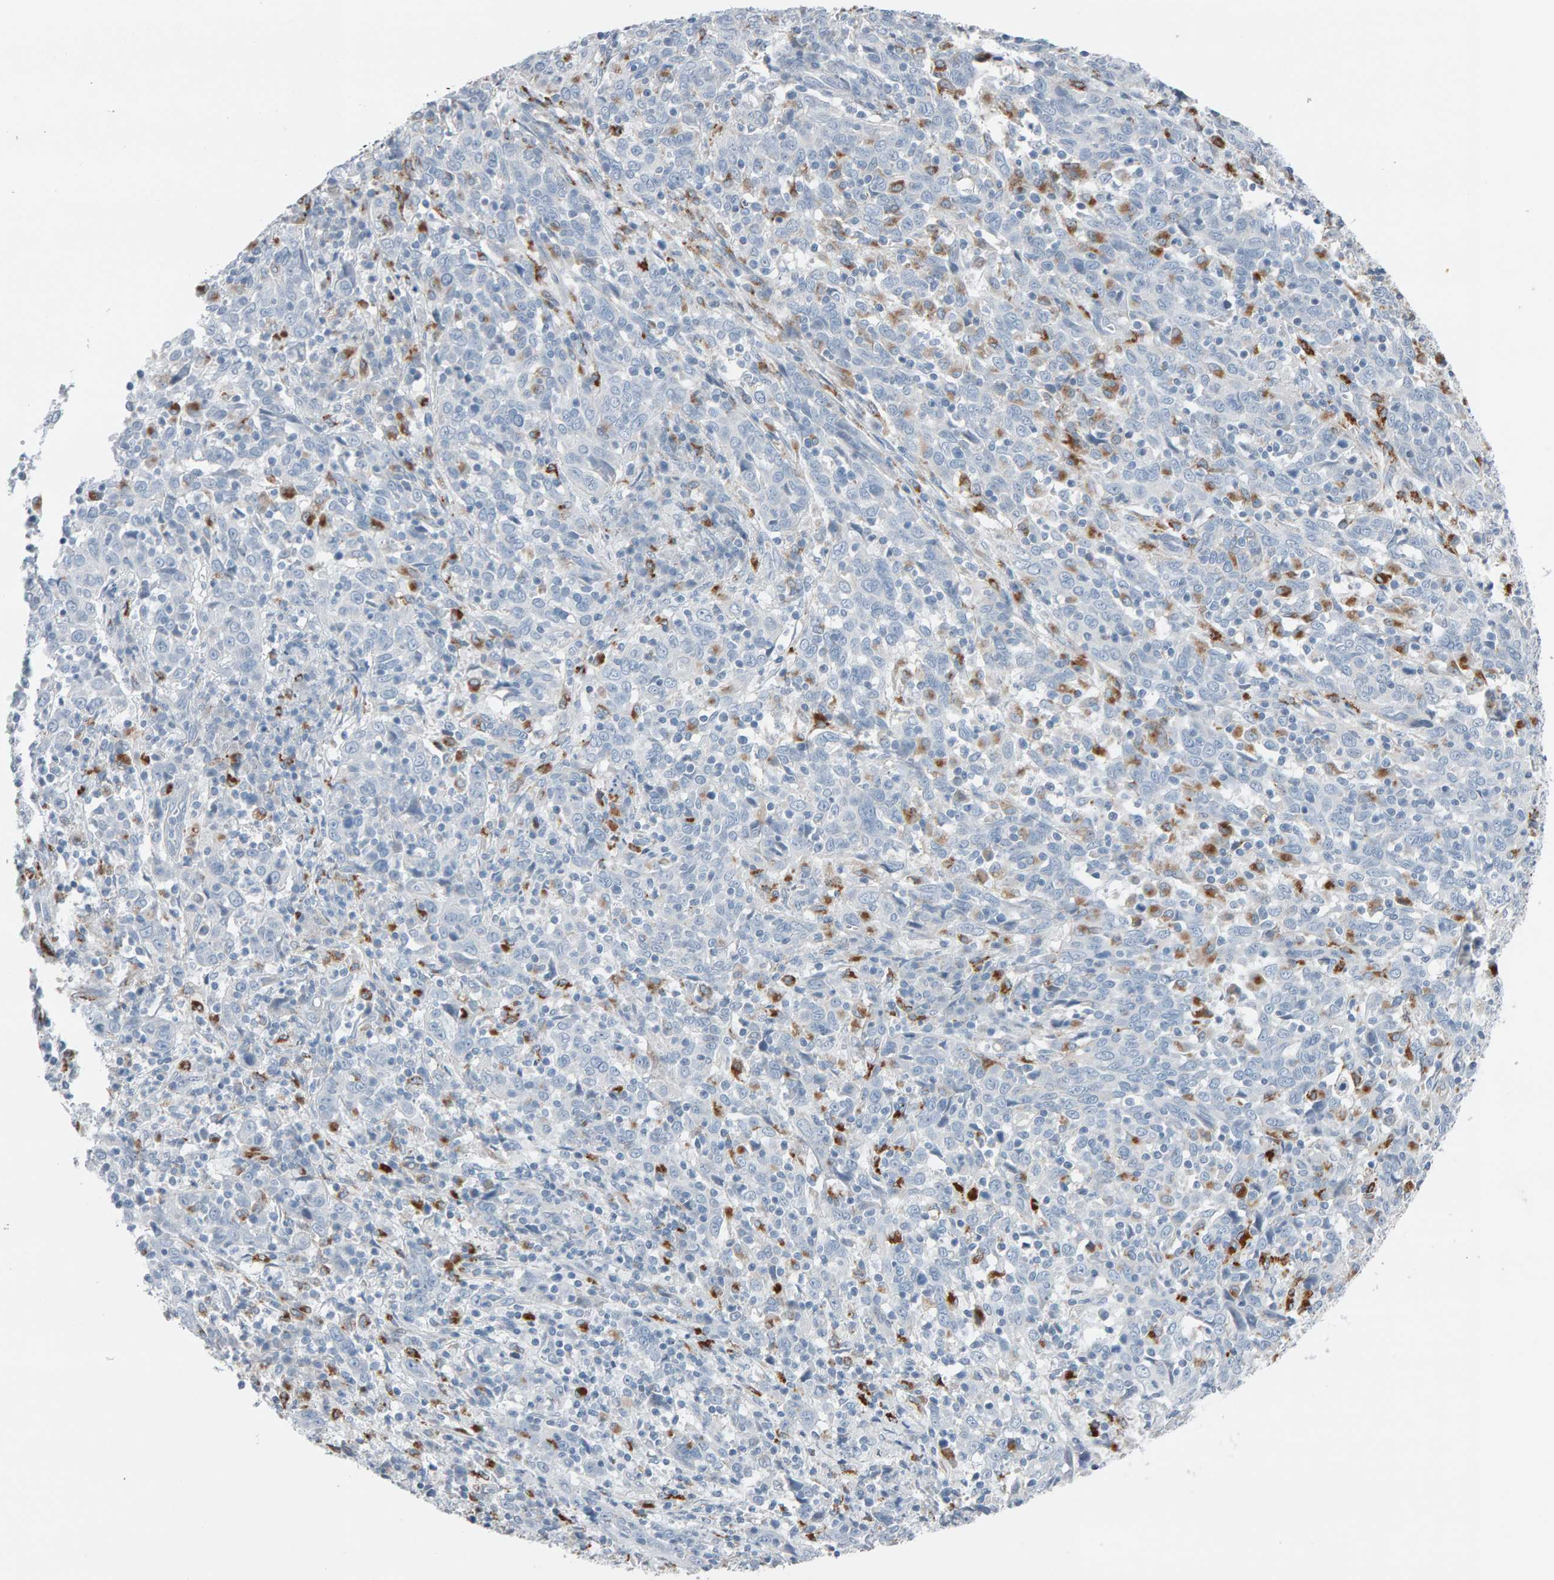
{"staining": {"intensity": "negative", "quantity": "none", "location": "none"}, "tissue": "cervical cancer", "cell_type": "Tumor cells", "image_type": "cancer", "snomed": [{"axis": "morphology", "description": "Squamous cell carcinoma, NOS"}, {"axis": "topography", "description": "Cervix"}], "caption": "There is no significant staining in tumor cells of cervical cancer (squamous cell carcinoma). (DAB immunohistochemistry visualized using brightfield microscopy, high magnification).", "gene": "IPPK", "patient": {"sex": "female", "age": 46}}